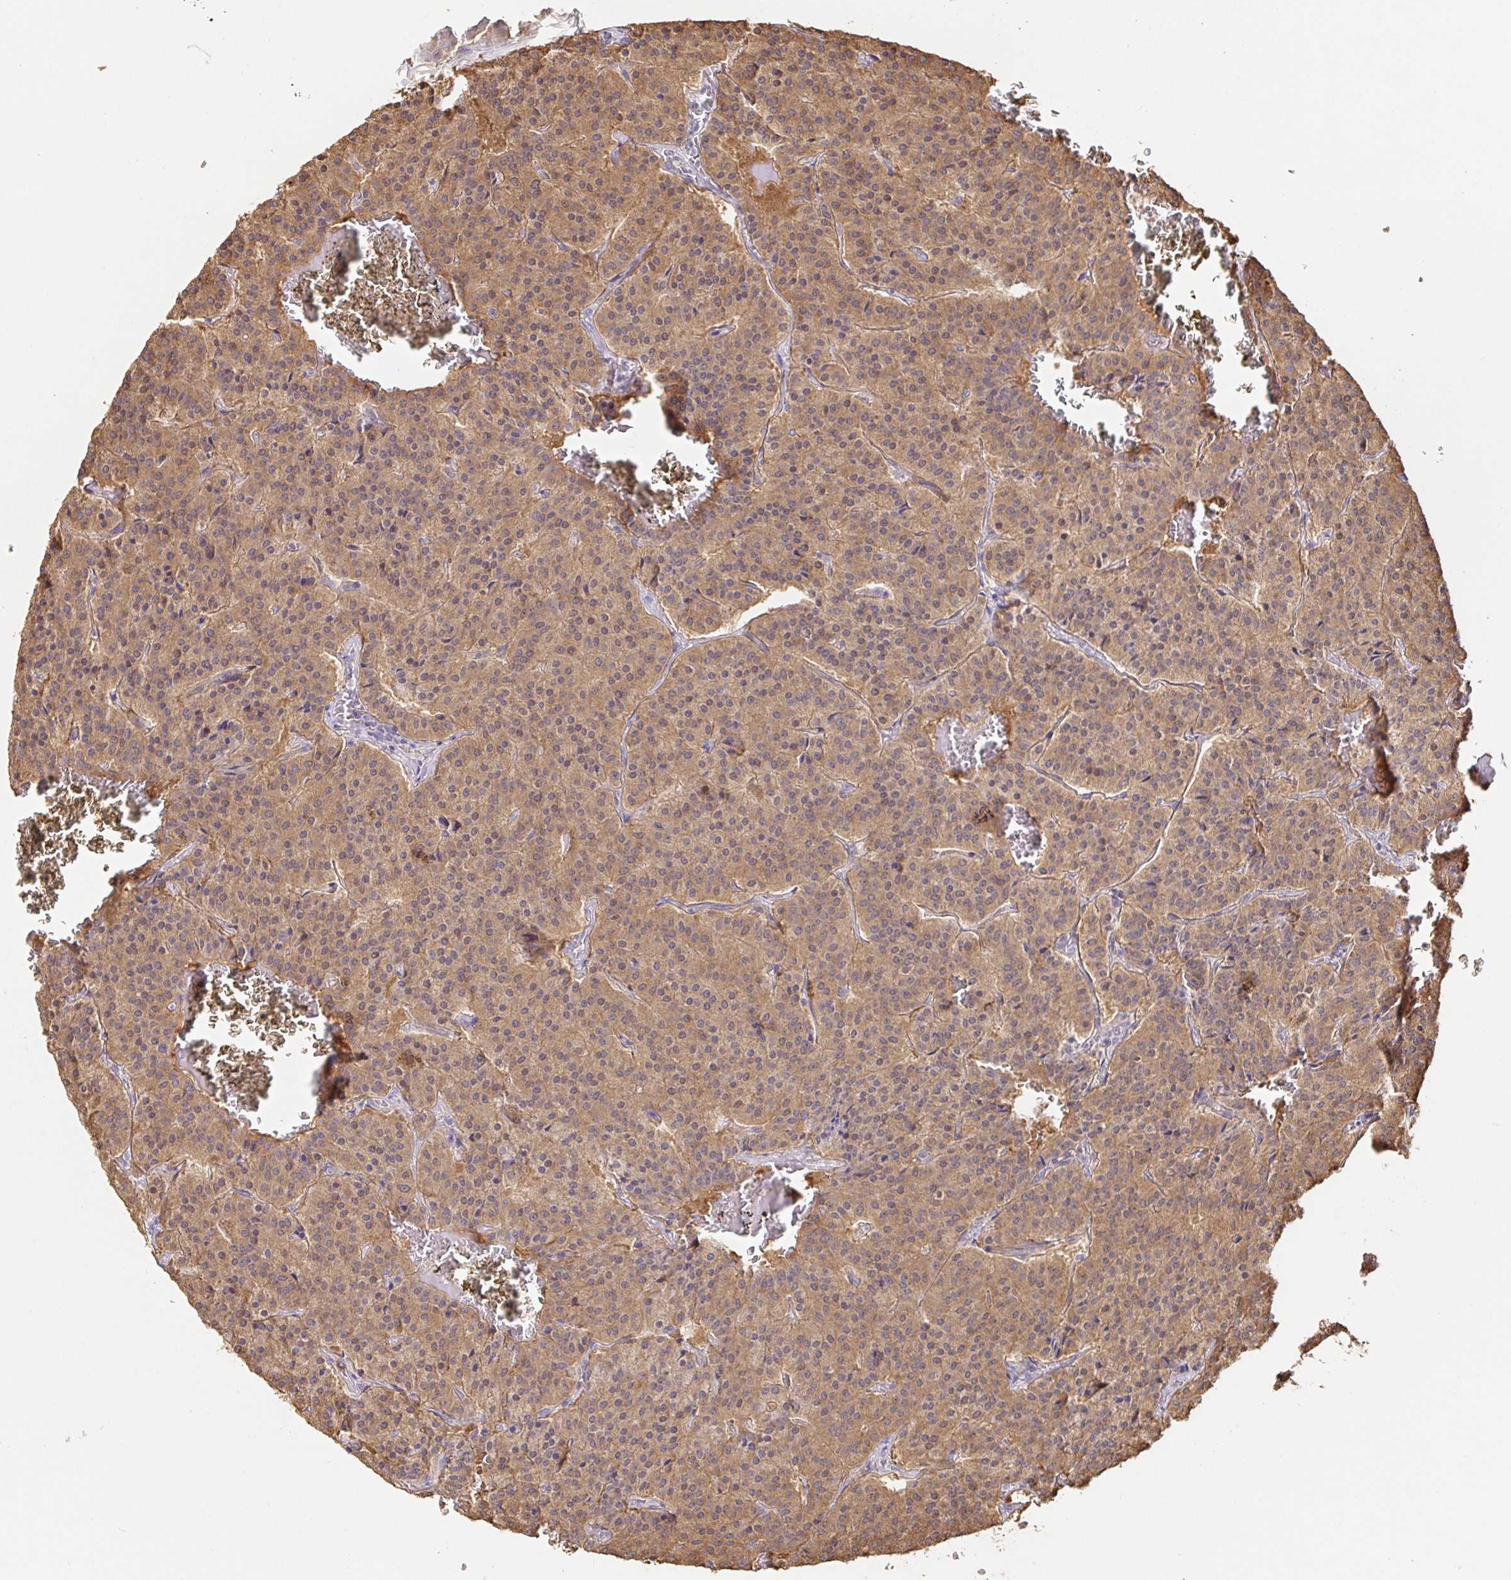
{"staining": {"intensity": "moderate", "quantity": ">75%", "location": "cytoplasmic/membranous,nuclear"}, "tissue": "carcinoid", "cell_type": "Tumor cells", "image_type": "cancer", "snomed": [{"axis": "morphology", "description": "Carcinoid, malignant, NOS"}, {"axis": "topography", "description": "Lung"}], "caption": "High-power microscopy captured an immunohistochemistry (IHC) image of carcinoid, revealing moderate cytoplasmic/membranous and nuclear staining in approximately >75% of tumor cells.", "gene": "HAGH", "patient": {"sex": "male", "age": 70}}